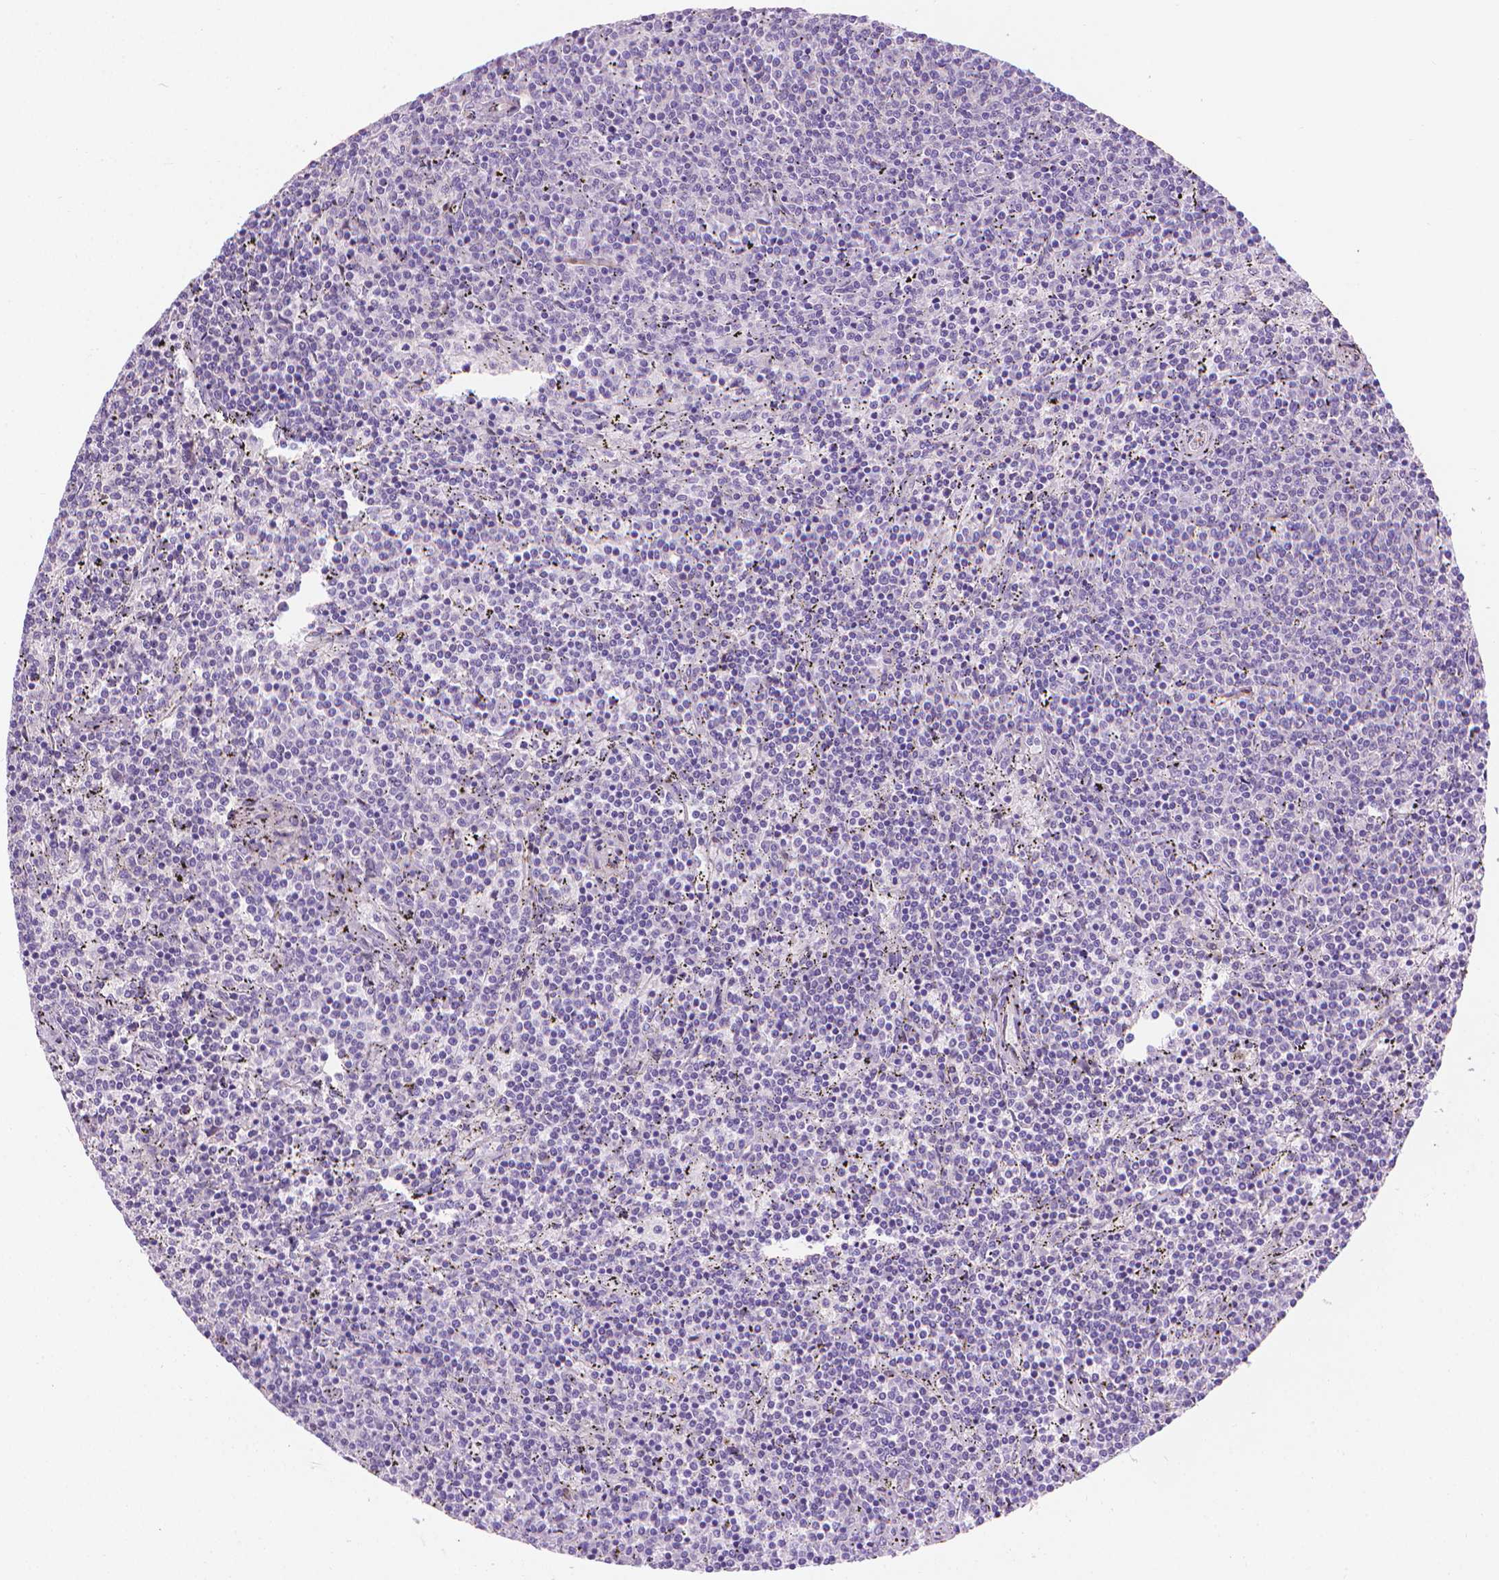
{"staining": {"intensity": "negative", "quantity": "none", "location": "none"}, "tissue": "lymphoma", "cell_type": "Tumor cells", "image_type": "cancer", "snomed": [{"axis": "morphology", "description": "Malignant lymphoma, non-Hodgkin's type, Low grade"}, {"axis": "topography", "description": "Spleen"}], "caption": "Immunohistochemical staining of malignant lymphoma, non-Hodgkin's type (low-grade) reveals no significant expression in tumor cells. (DAB immunohistochemistry (IHC) visualized using brightfield microscopy, high magnification).", "gene": "CLIC4", "patient": {"sex": "female", "age": 50}}